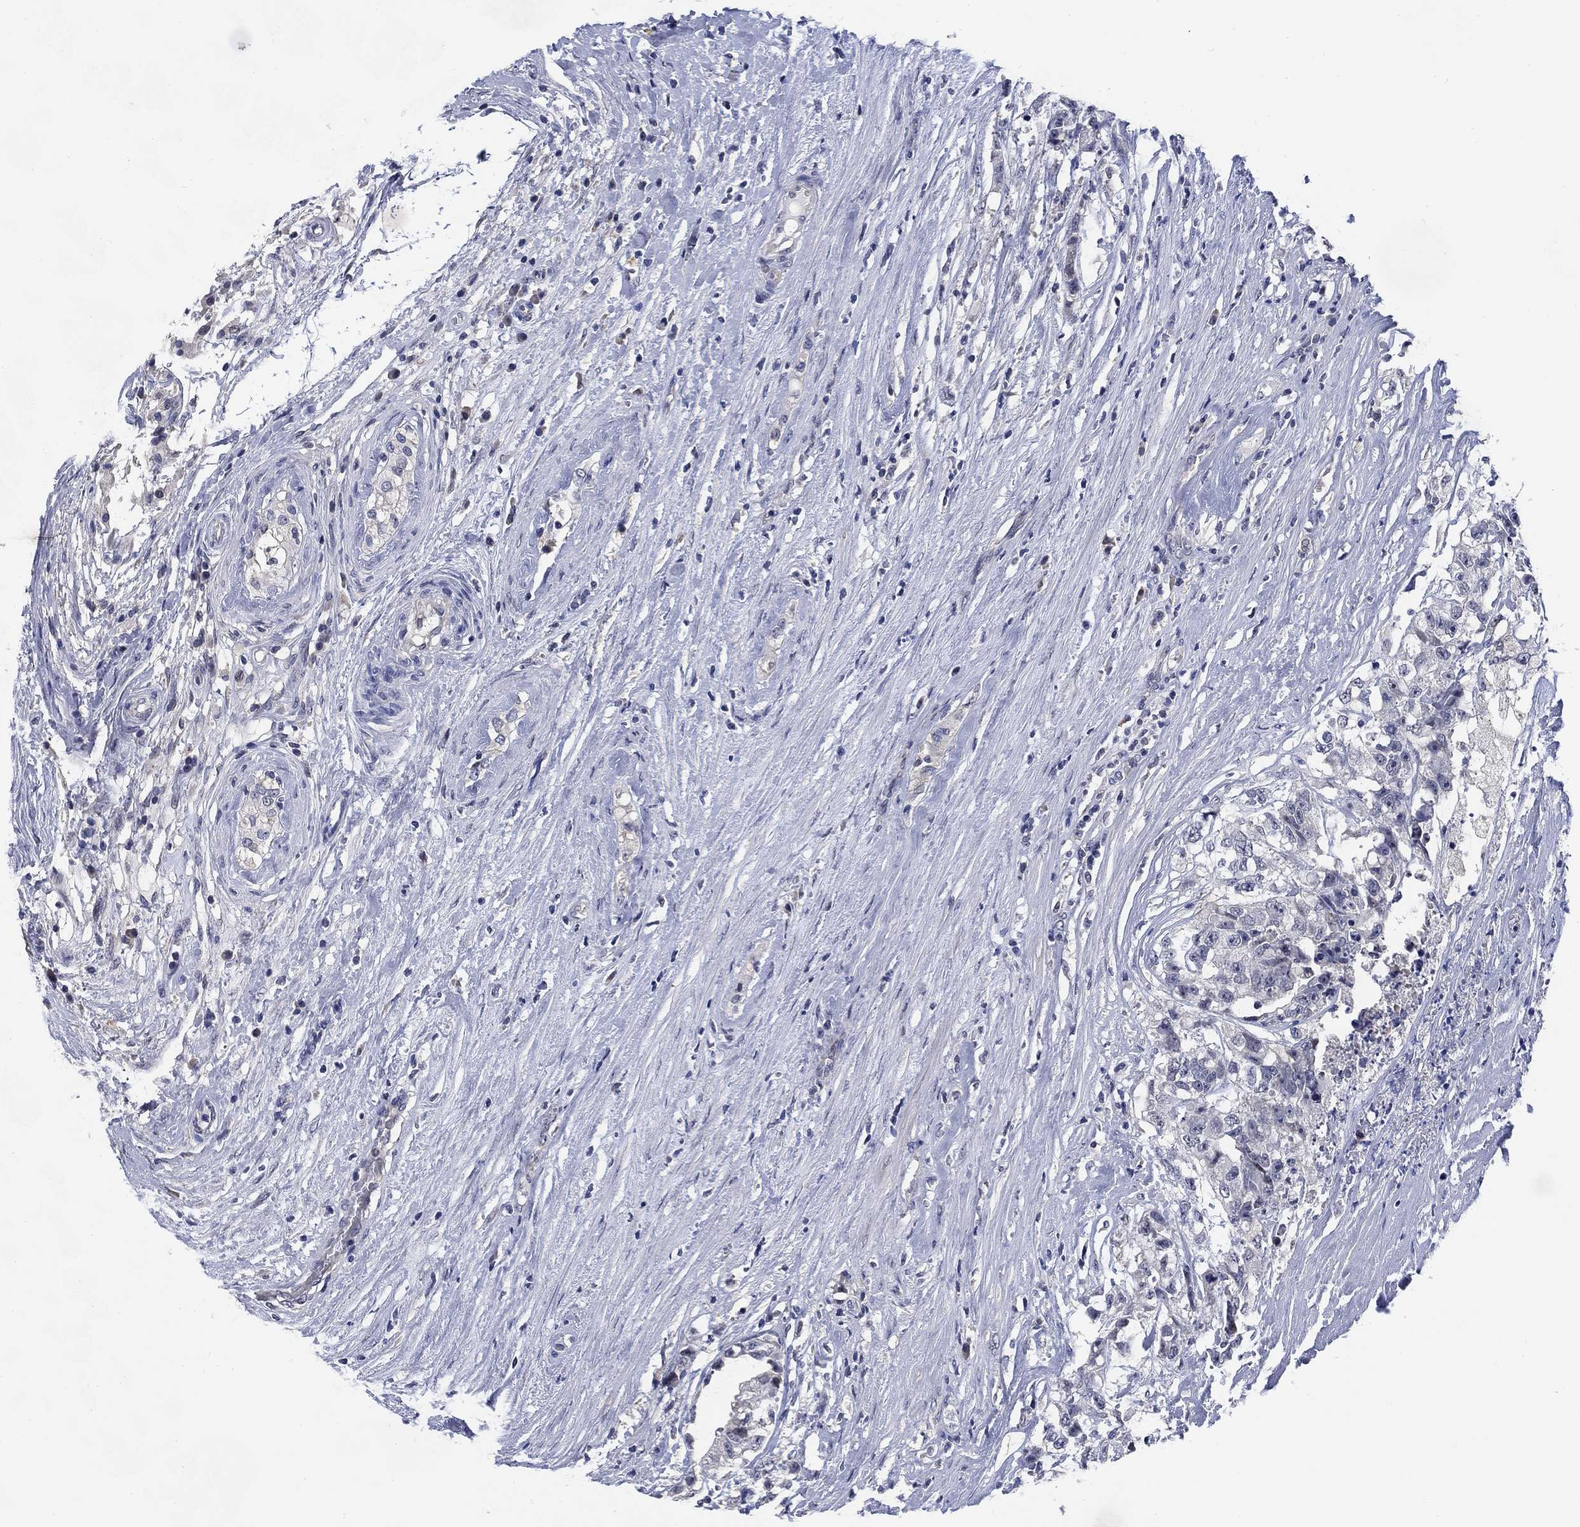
{"staining": {"intensity": "negative", "quantity": "none", "location": "none"}, "tissue": "testis cancer", "cell_type": "Tumor cells", "image_type": "cancer", "snomed": [{"axis": "morphology", "description": "Seminoma, NOS"}, {"axis": "morphology", "description": "Carcinoma, Embryonal, NOS"}, {"axis": "topography", "description": "Testis"}], "caption": "Immunohistochemistry (IHC) image of testis embryonal carcinoma stained for a protein (brown), which exhibits no positivity in tumor cells.", "gene": "DAZL", "patient": {"sex": "male", "age": 41}}